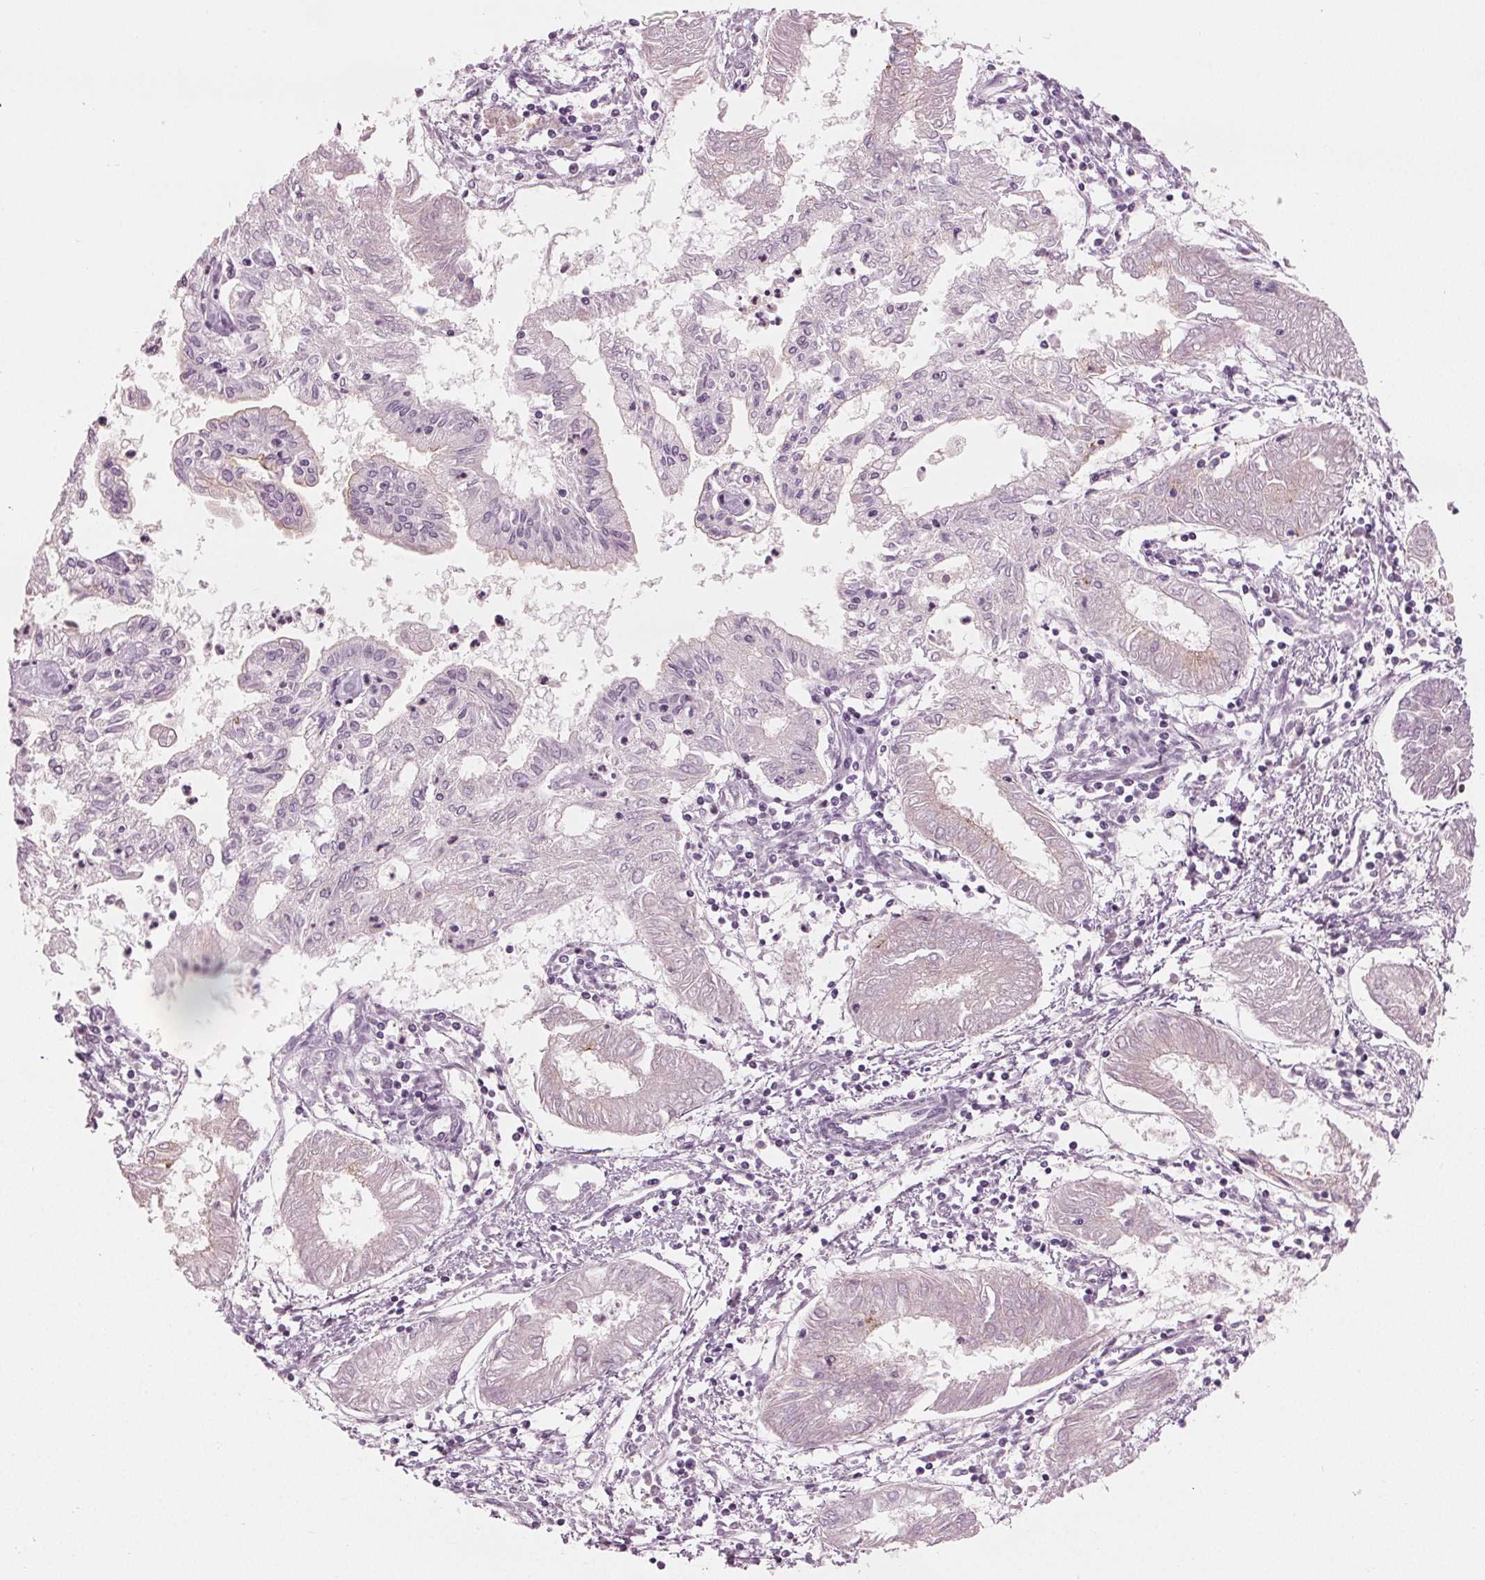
{"staining": {"intensity": "negative", "quantity": "none", "location": "none"}, "tissue": "endometrial cancer", "cell_type": "Tumor cells", "image_type": "cancer", "snomed": [{"axis": "morphology", "description": "Adenocarcinoma, NOS"}, {"axis": "topography", "description": "Endometrium"}], "caption": "A micrograph of endometrial cancer stained for a protein demonstrates no brown staining in tumor cells.", "gene": "PRAP1", "patient": {"sex": "female", "age": 68}}